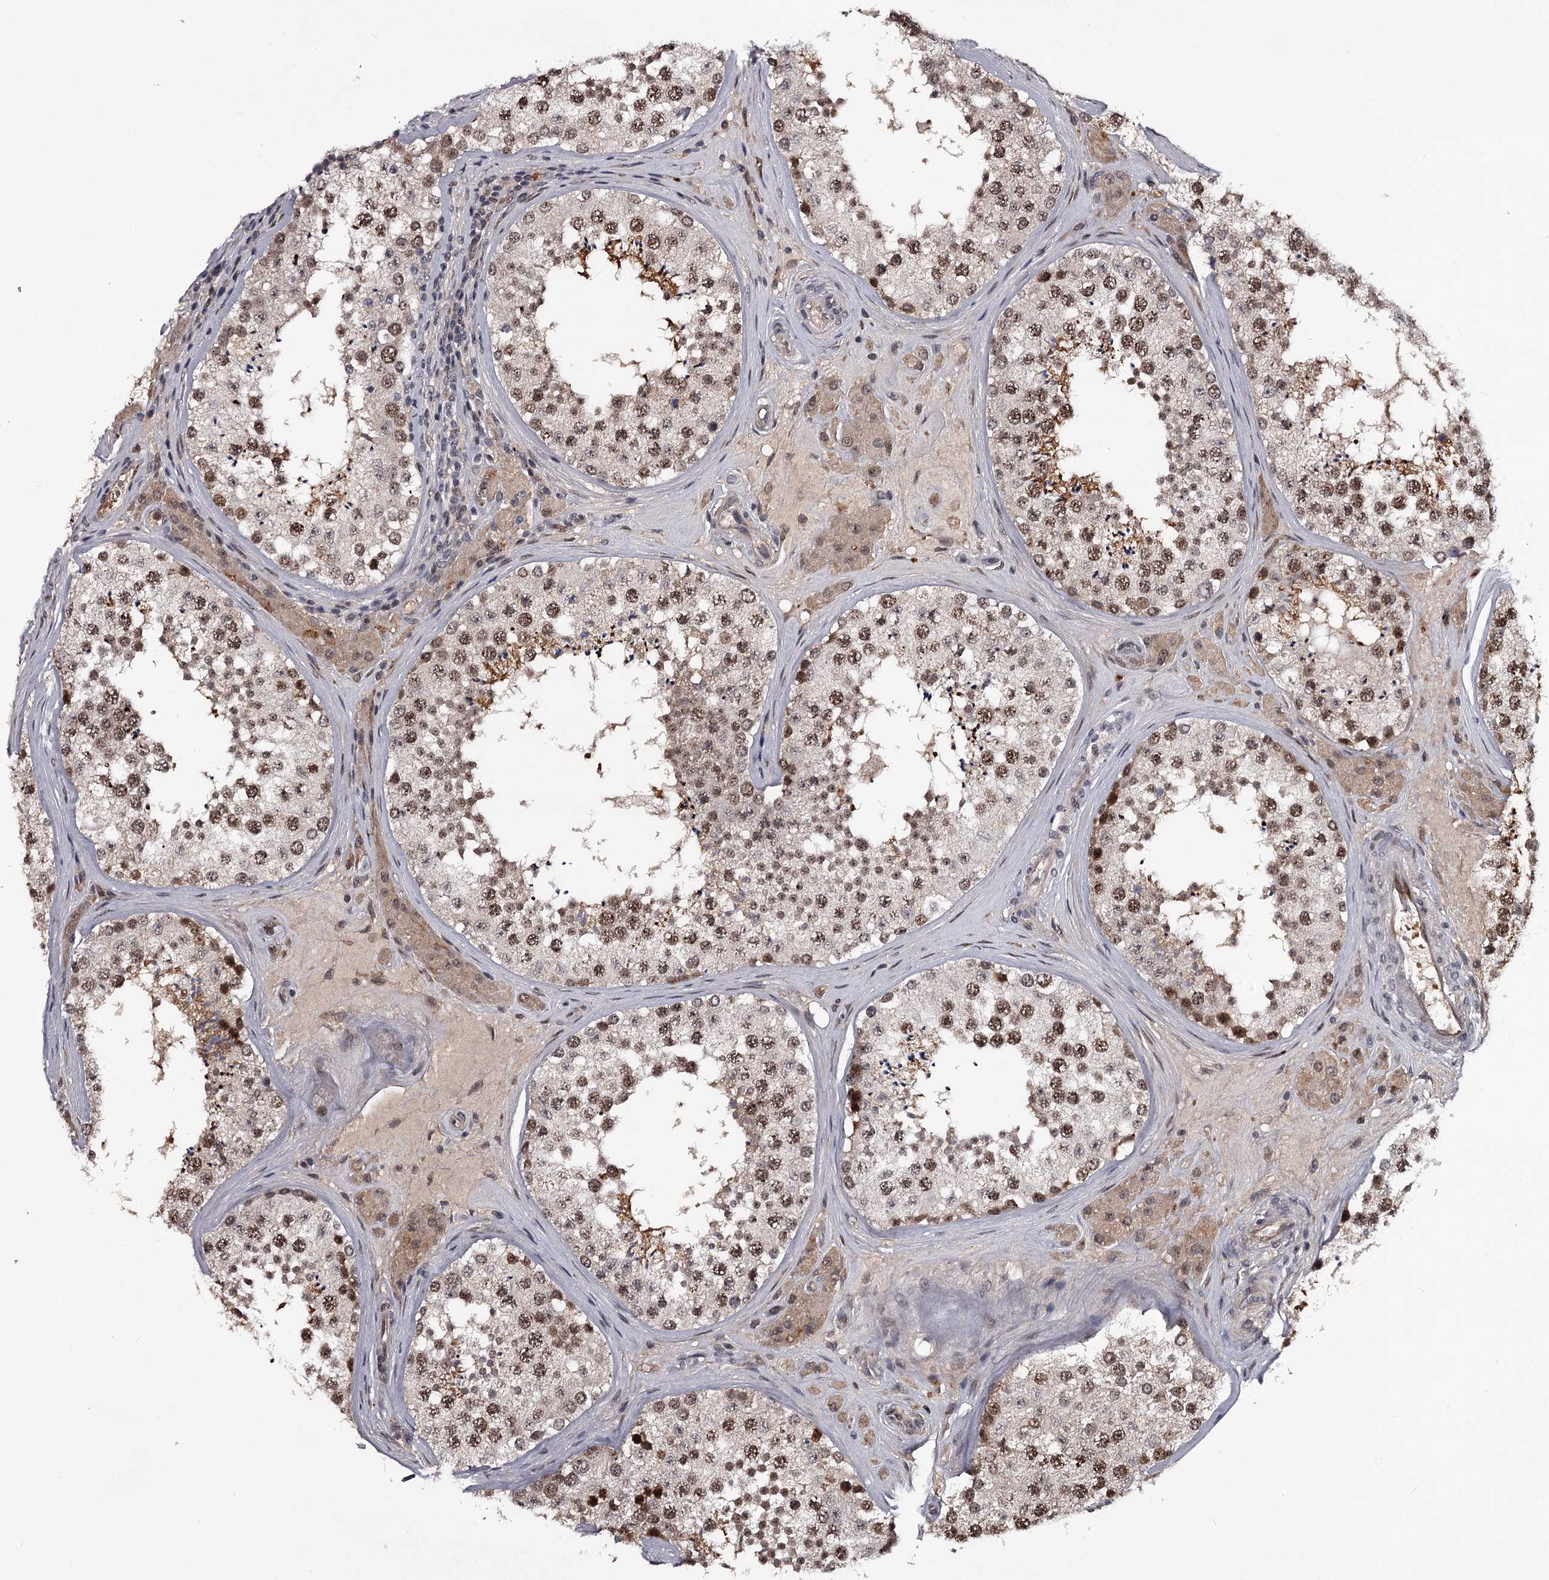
{"staining": {"intensity": "moderate", "quantity": ">75%", "location": "nuclear"}, "tissue": "testis", "cell_type": "Cells in seminiferous ducts", "image_type": "normal", "snomed": [{"axis": "morphology", "description": "Normal tissue, NOS"}, {"axis": "topography", "description": "Testis"}], "caption": "Cells in seminiferous ducts display moderate nuclear positivity in about >75% of cells in benign testis. (brown staining indicates protein expression, while blue staining denotes nuclei).", "gene": "RNF44", "patient": {"sex": "male", "age": 46}}